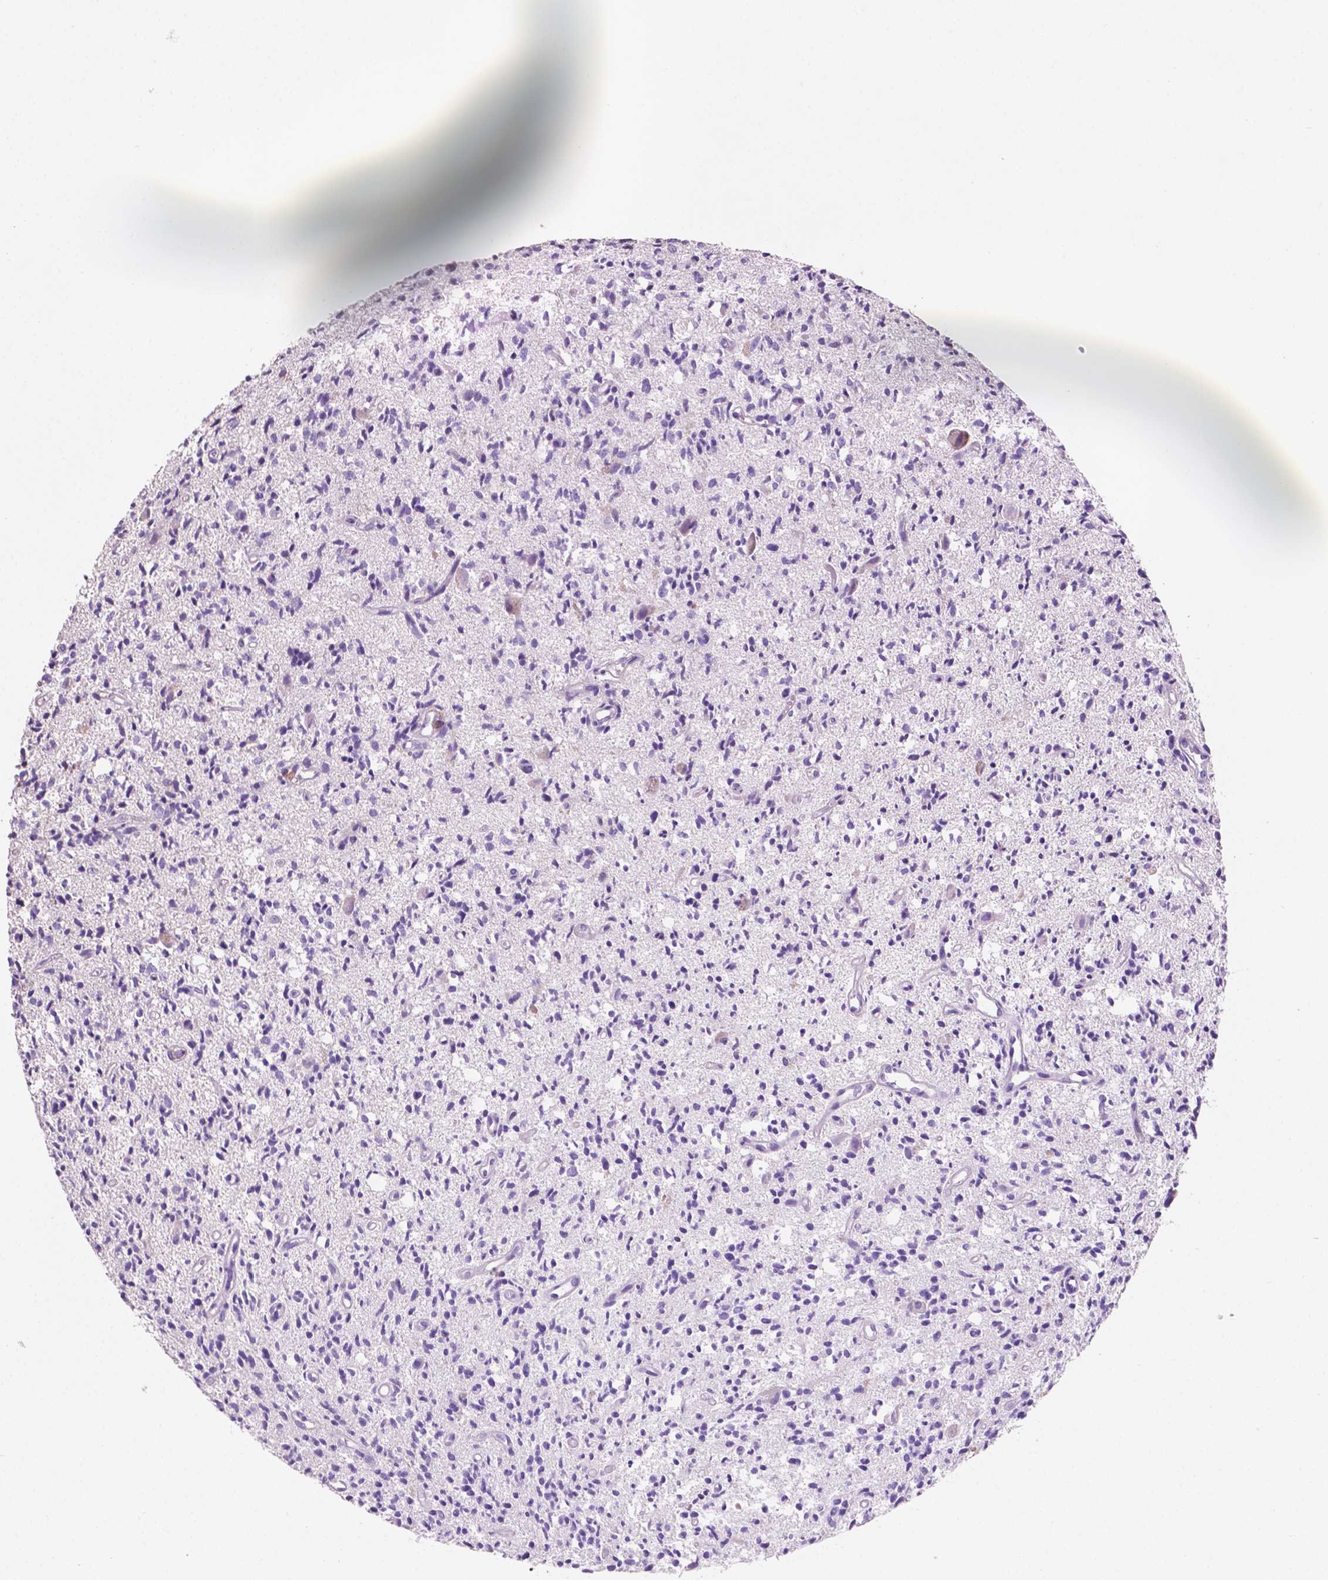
{"staining": {"intensity": "negative", "quantity": "none", "location": "none"}, "tissue": "glioma", "cell_type": "Tumor cells", "image_type": "cancer", "snomed": [{"axis": "morphology", "description": "Glioma, malignant, Low grade"}, {"axis": "topography", "description": "Brain"}], "caption": "A micrograph of malignant glioma (low-grade) stained for a protein displays no brown staining in tumor cells. (DAB (3,3'-diaminobenzidine) immunohistochemistry, high magnification).", "gene": "CLDN17", "patient": {"sex": "male", "age": 64}}